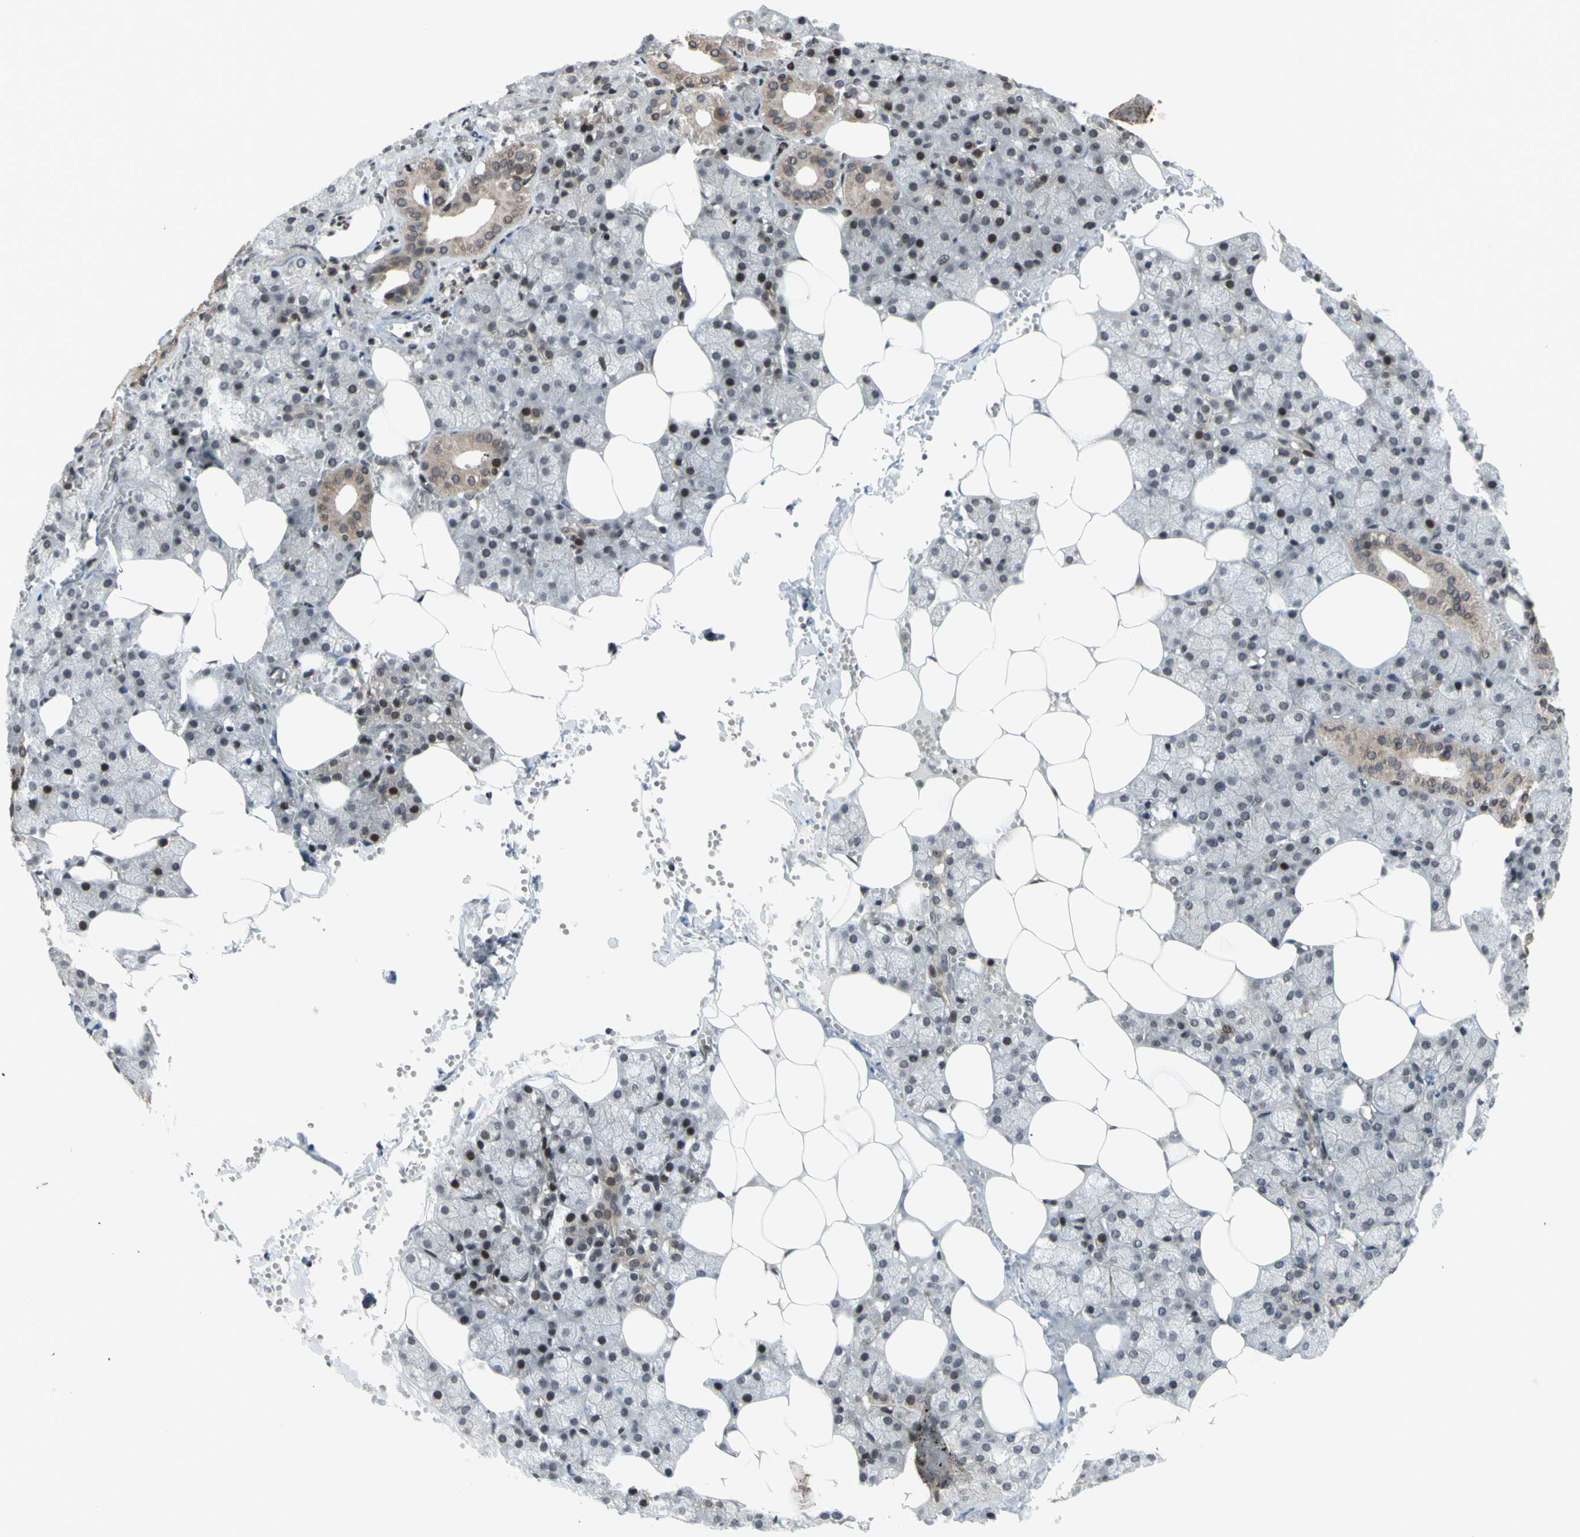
{"staining": {"intensity": "moderate", "quantity": "25%-75%", "location": "cytoplasmic/membranous,nuclear"}, "tissue": "salivary gland", "cell_type": "Glandular cells", "image_type": "normal", "snomed": [{"axis": "morphology", "description": "Normal tissue, NOS"}, {"axis": "topography", "description": "Salivary gland"}], "caption": "Protein analysis of unremarkable salivary gland exhibits moderate cytoplasmic/membranous,nuclear staining in about 25%-75% of glandular cells. Using DAB (brown) and hematoxylin (blue) stains, captured at high magnification using brightfield microscopy.", "gene": "XPO1", "patient": {"sex": "male", "age": 62}}